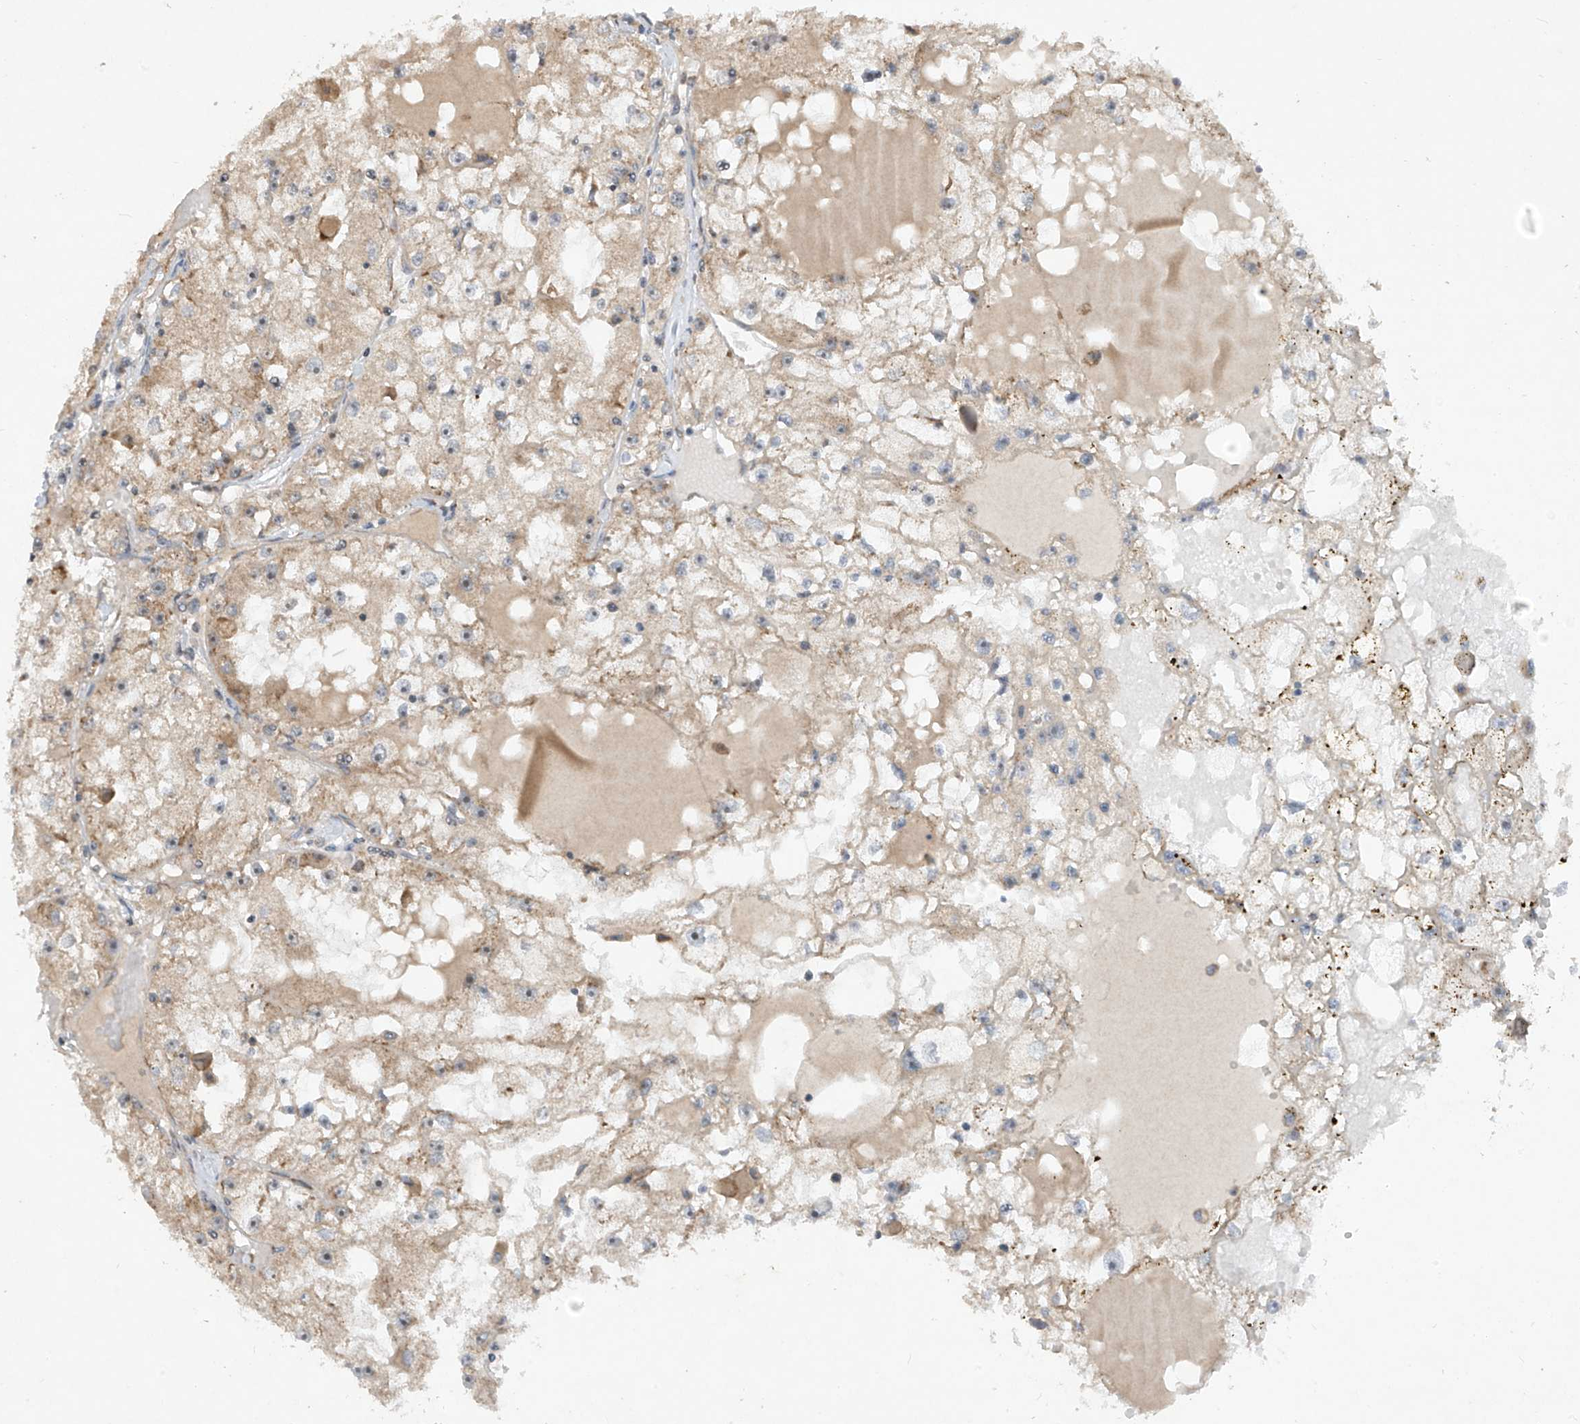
{"staining": {"intensity": "weak", "quantity": "25%-75%", "location": "cytoplasmic/membranous"}, "tissue": "renal cancer", "cell_type": "Tumor cells", "image_type": "cancer", "snomed": [{"axis": "morphology", "description": "Adenocarcinoma, NOS"}, {"axis": "topography", "description": "Kidney"}], "caption": "The immunohistochemical stain shows weak cytoplasmic/membranous positivity in tumor cells of renal adenocarcinoma tissue.", "gene": "RPL34", "patient": {"sex": "male", "age": 56}}